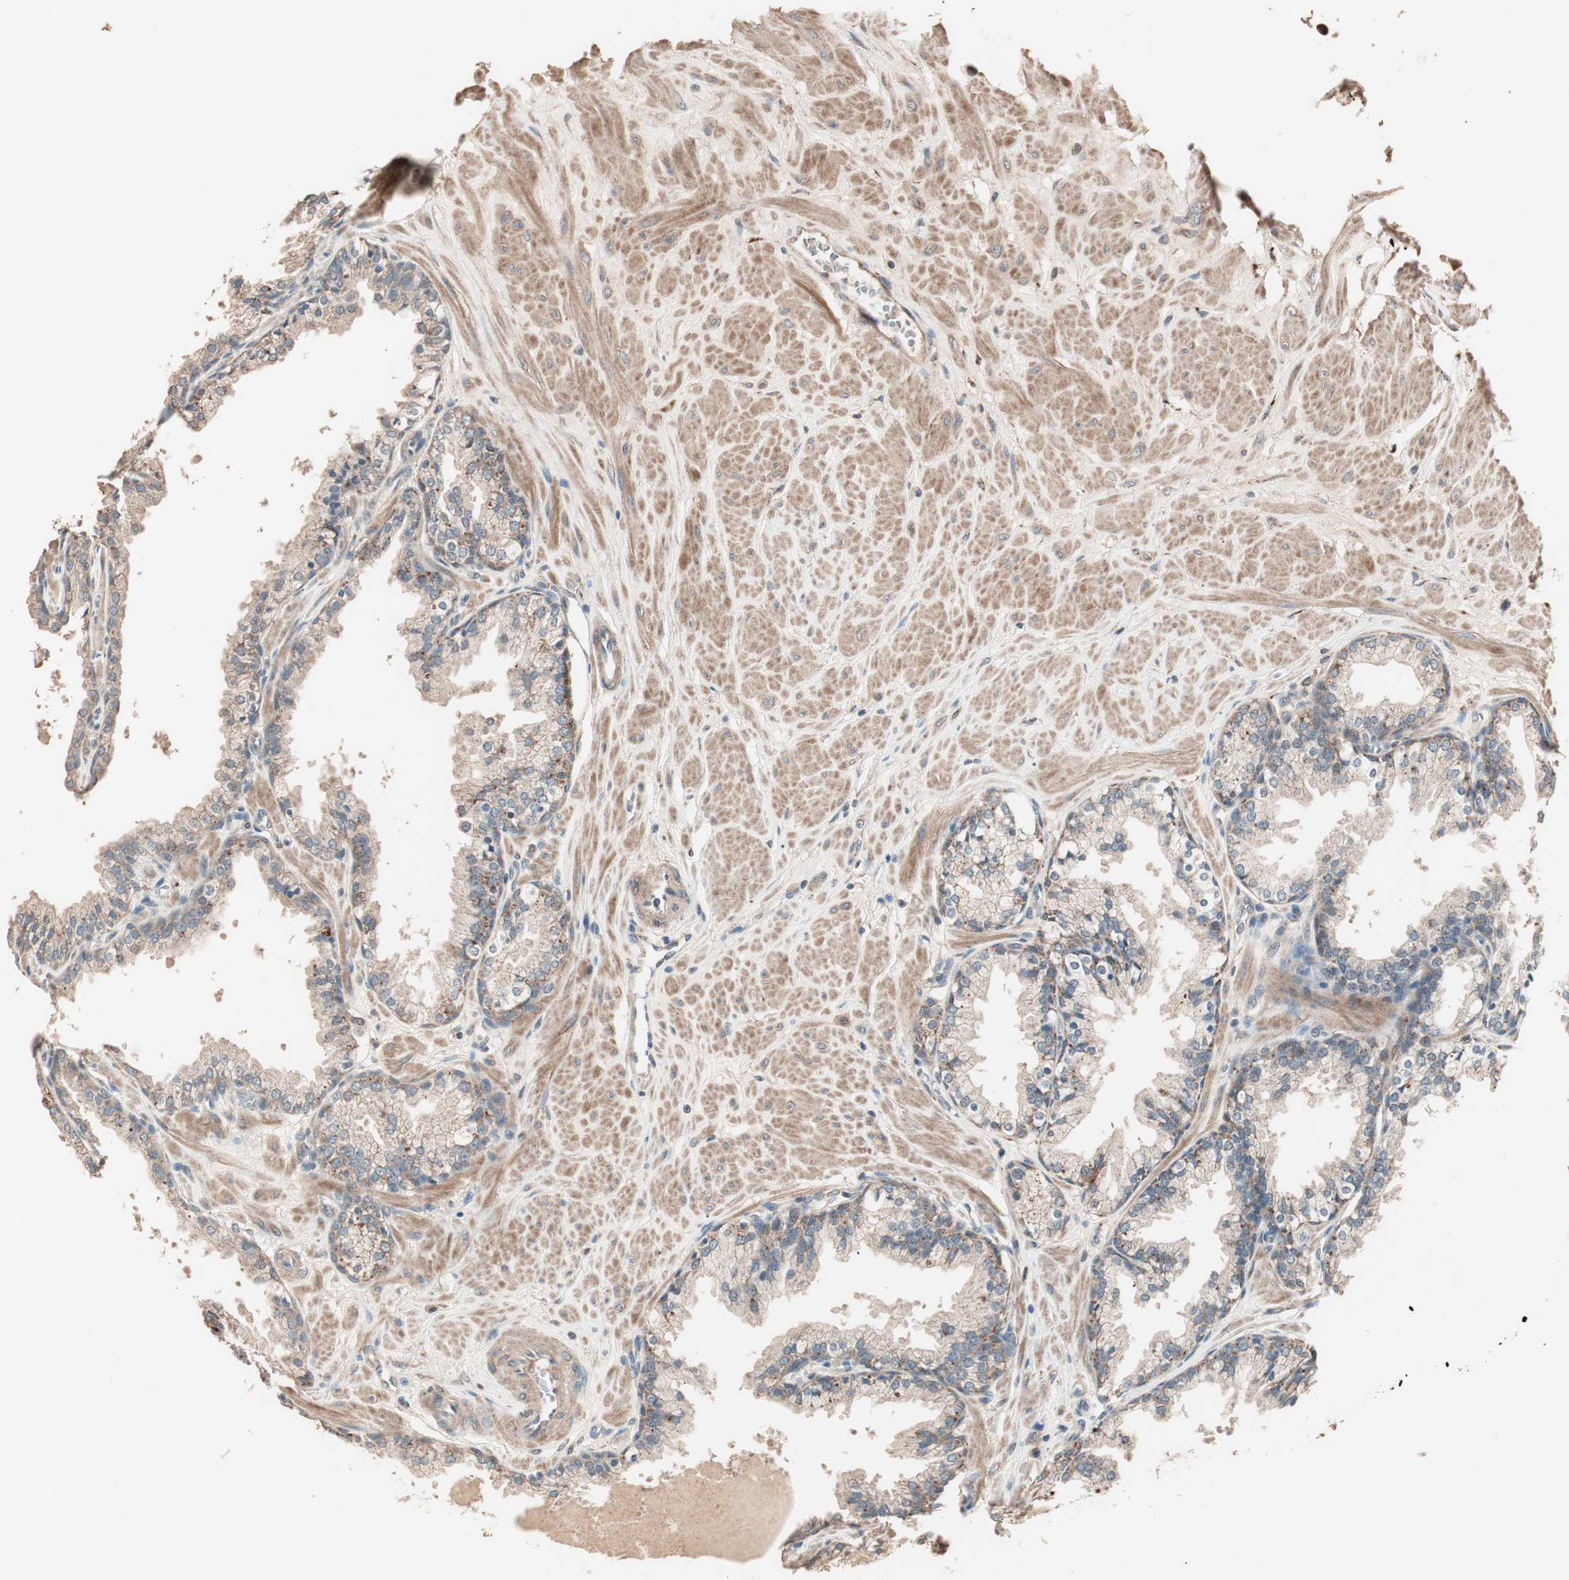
{"staining": {"intensity": "moderate", "quantity": ">75%", "location": "cytoplasmic/membranous"}, "tissue": "prostate", "cell_type": "Glandular cells", "image_type": "normal", "snomed": [{"axis": "morphology", "description": "Normal tissue, NOS"}, {"axis": "topography", "description": "Prostate"}], "caption": "IHC histopathology image of benign prostate stained for a protein (brown), which reveals medium levels of moderate cytoplasmic/membranous expression in about >75% of glandular cells.", "gene": "NFRKB", "patient": {"sex": "male", "age": 51}}